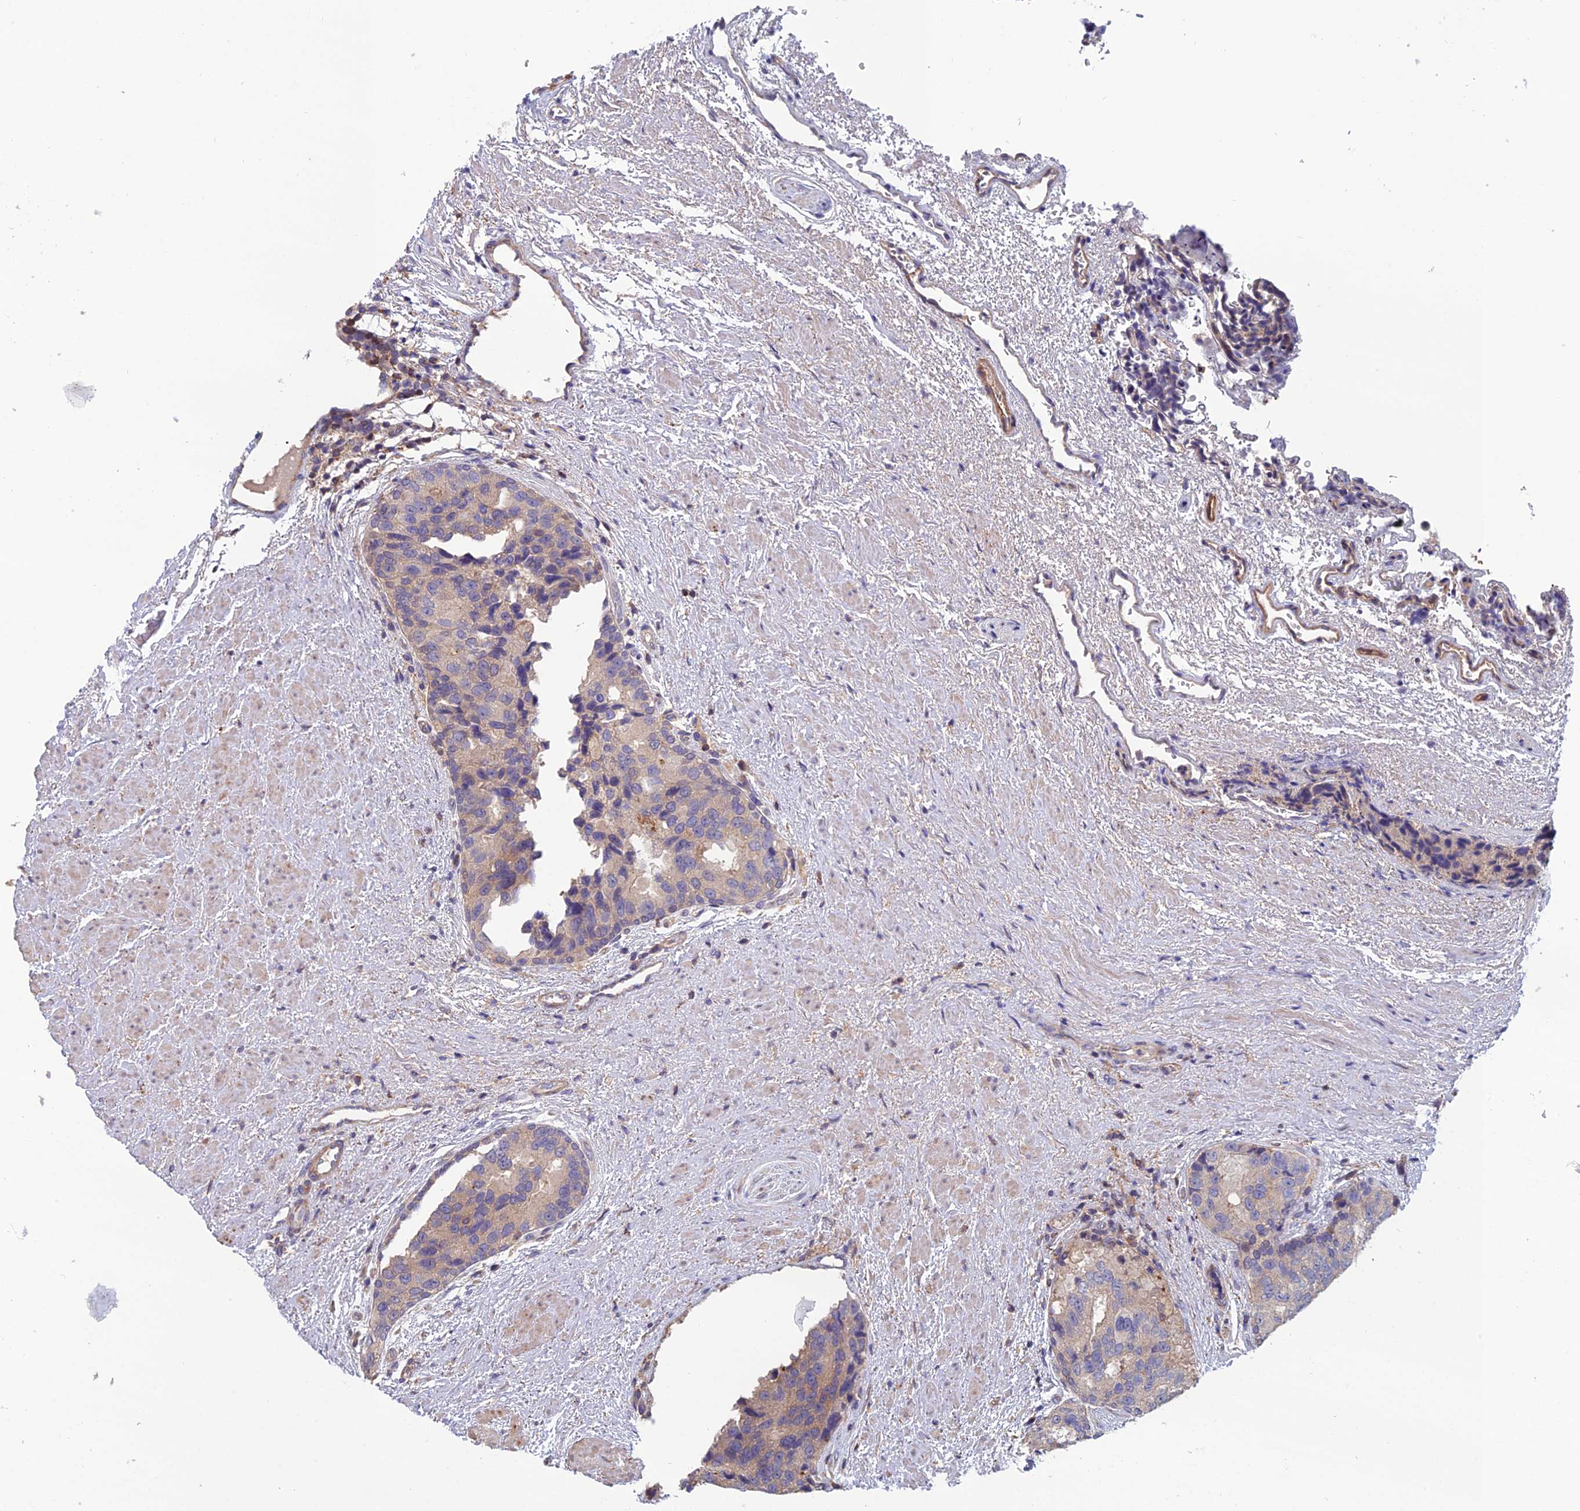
{"staining": {"intensity": "weak", "quantity": "25%-75%", "location": "cytoplasmic/membranous"}, "tissue": "prostate cancer", "cell_type": "Tumor cells", "image_type": "cancer", "snomed": [{"axis": "morphology", "description": "Adenocarcinoma, High grade"}, {"axis": "topography", "description": "Prostate"}], "caption": "This photomicrograph demonstrates prostate high-grade adenocarcinoma stained with immunohistochemistry (IHC) to label a protein in brown. The cytoplasmic/membranous of tumor cells show weak positivity for the protein. Nuclei are counter-stained blue.", "gene": "C15orf62", "patient": {"sex": "male", "age": 70}}